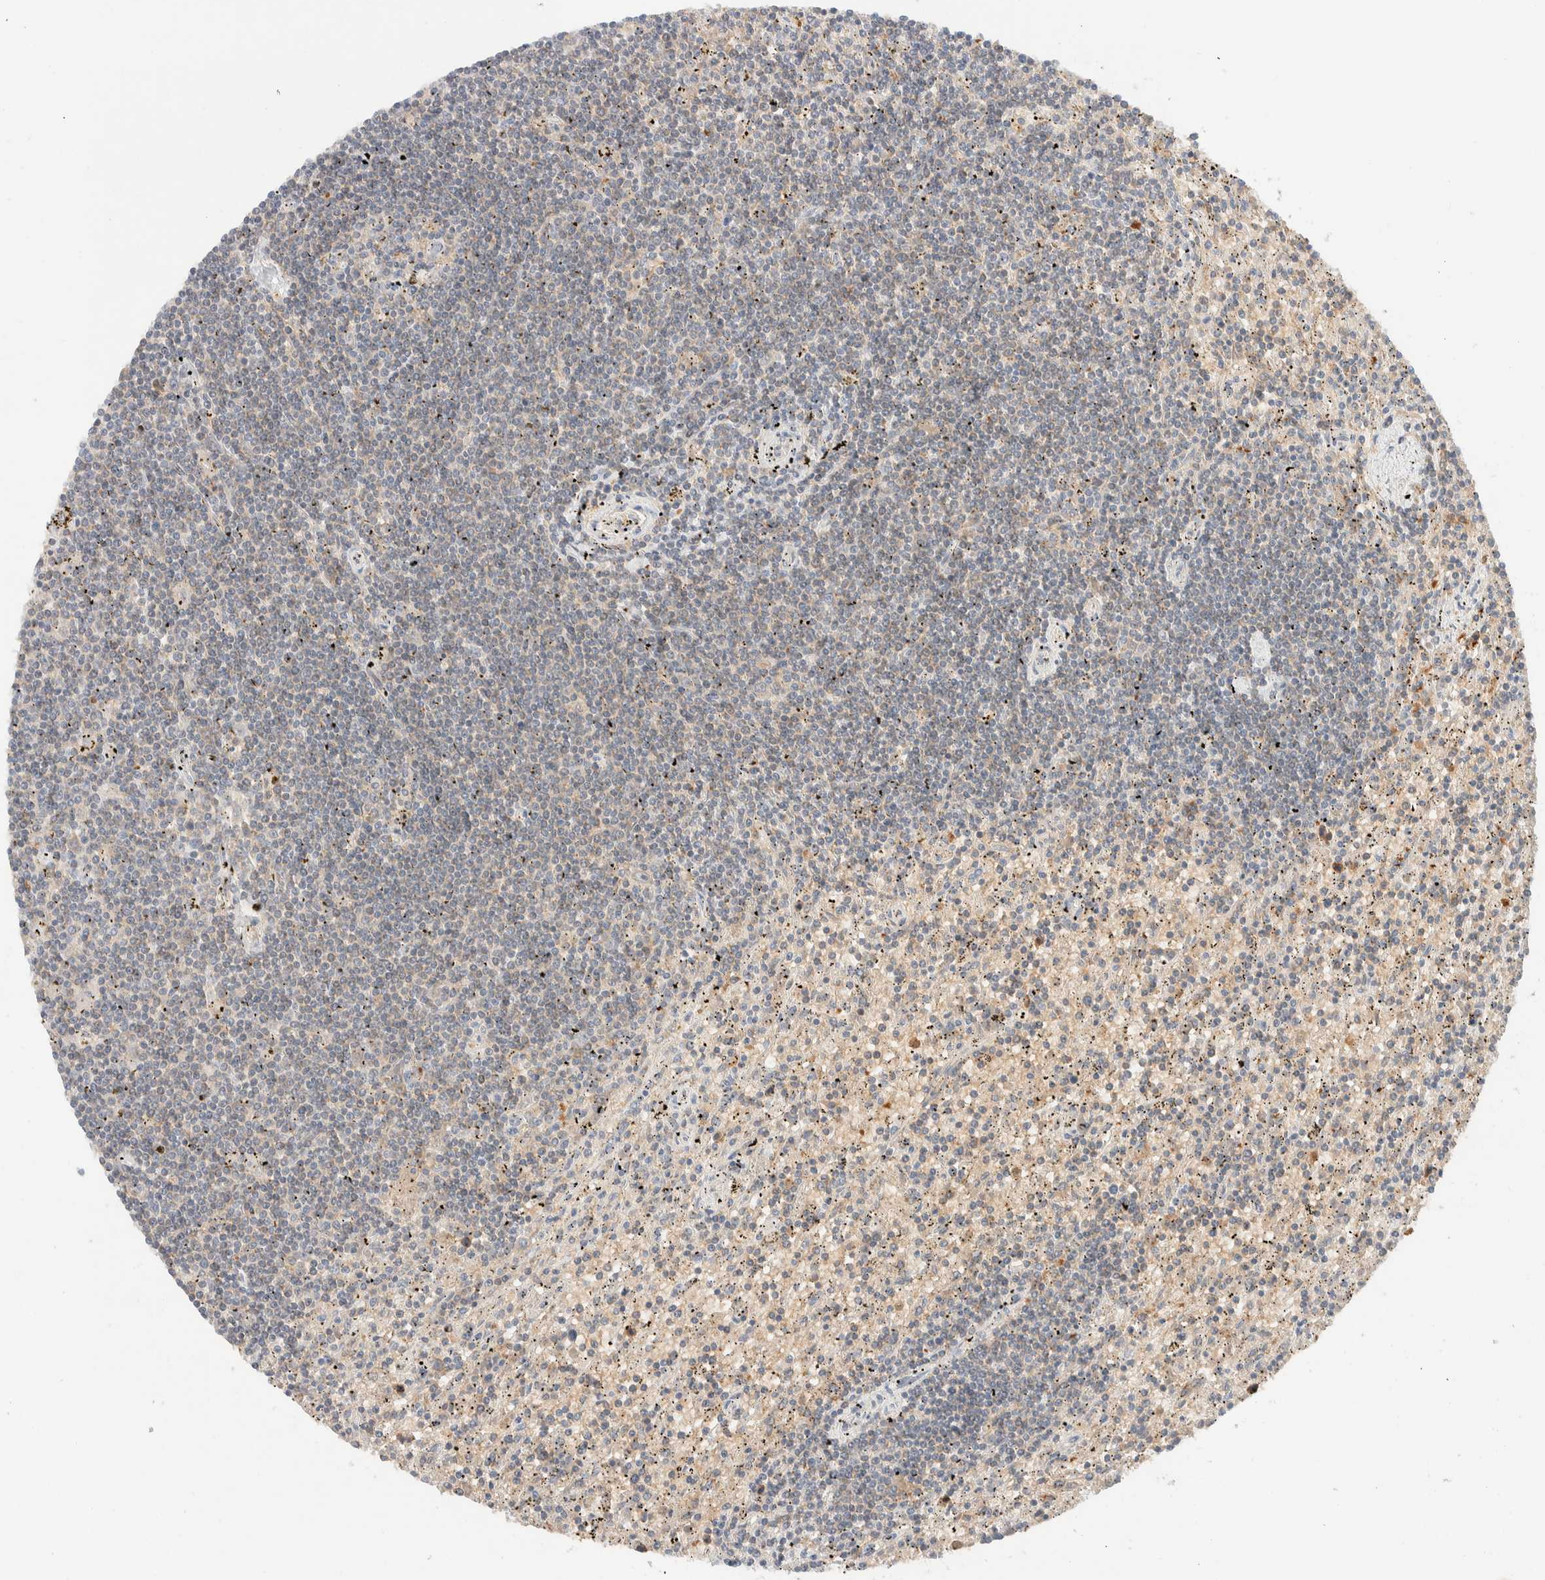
{"staining": {"intensity": "weak", "quantity": "<25%", "location": "cytoplasmic/membranous"}, "tissue": "lymphoma", "cell_type": "Tumor cells", "image_type": "cancer", "snomed": [{"axis": "morphology", "description": "Malignant lymphoma, non-Hodgkin's type, Low grade"}, {"axis": "topography", "description": "Spleen"}], "caption": "This is a image of IHC staining of low-grade malignant lymphoma, non-Hodgkin's type, which shows no staining in tumor cells.", "gene": "HDHD3", "patient": {"sex": "male", "age": 76}}